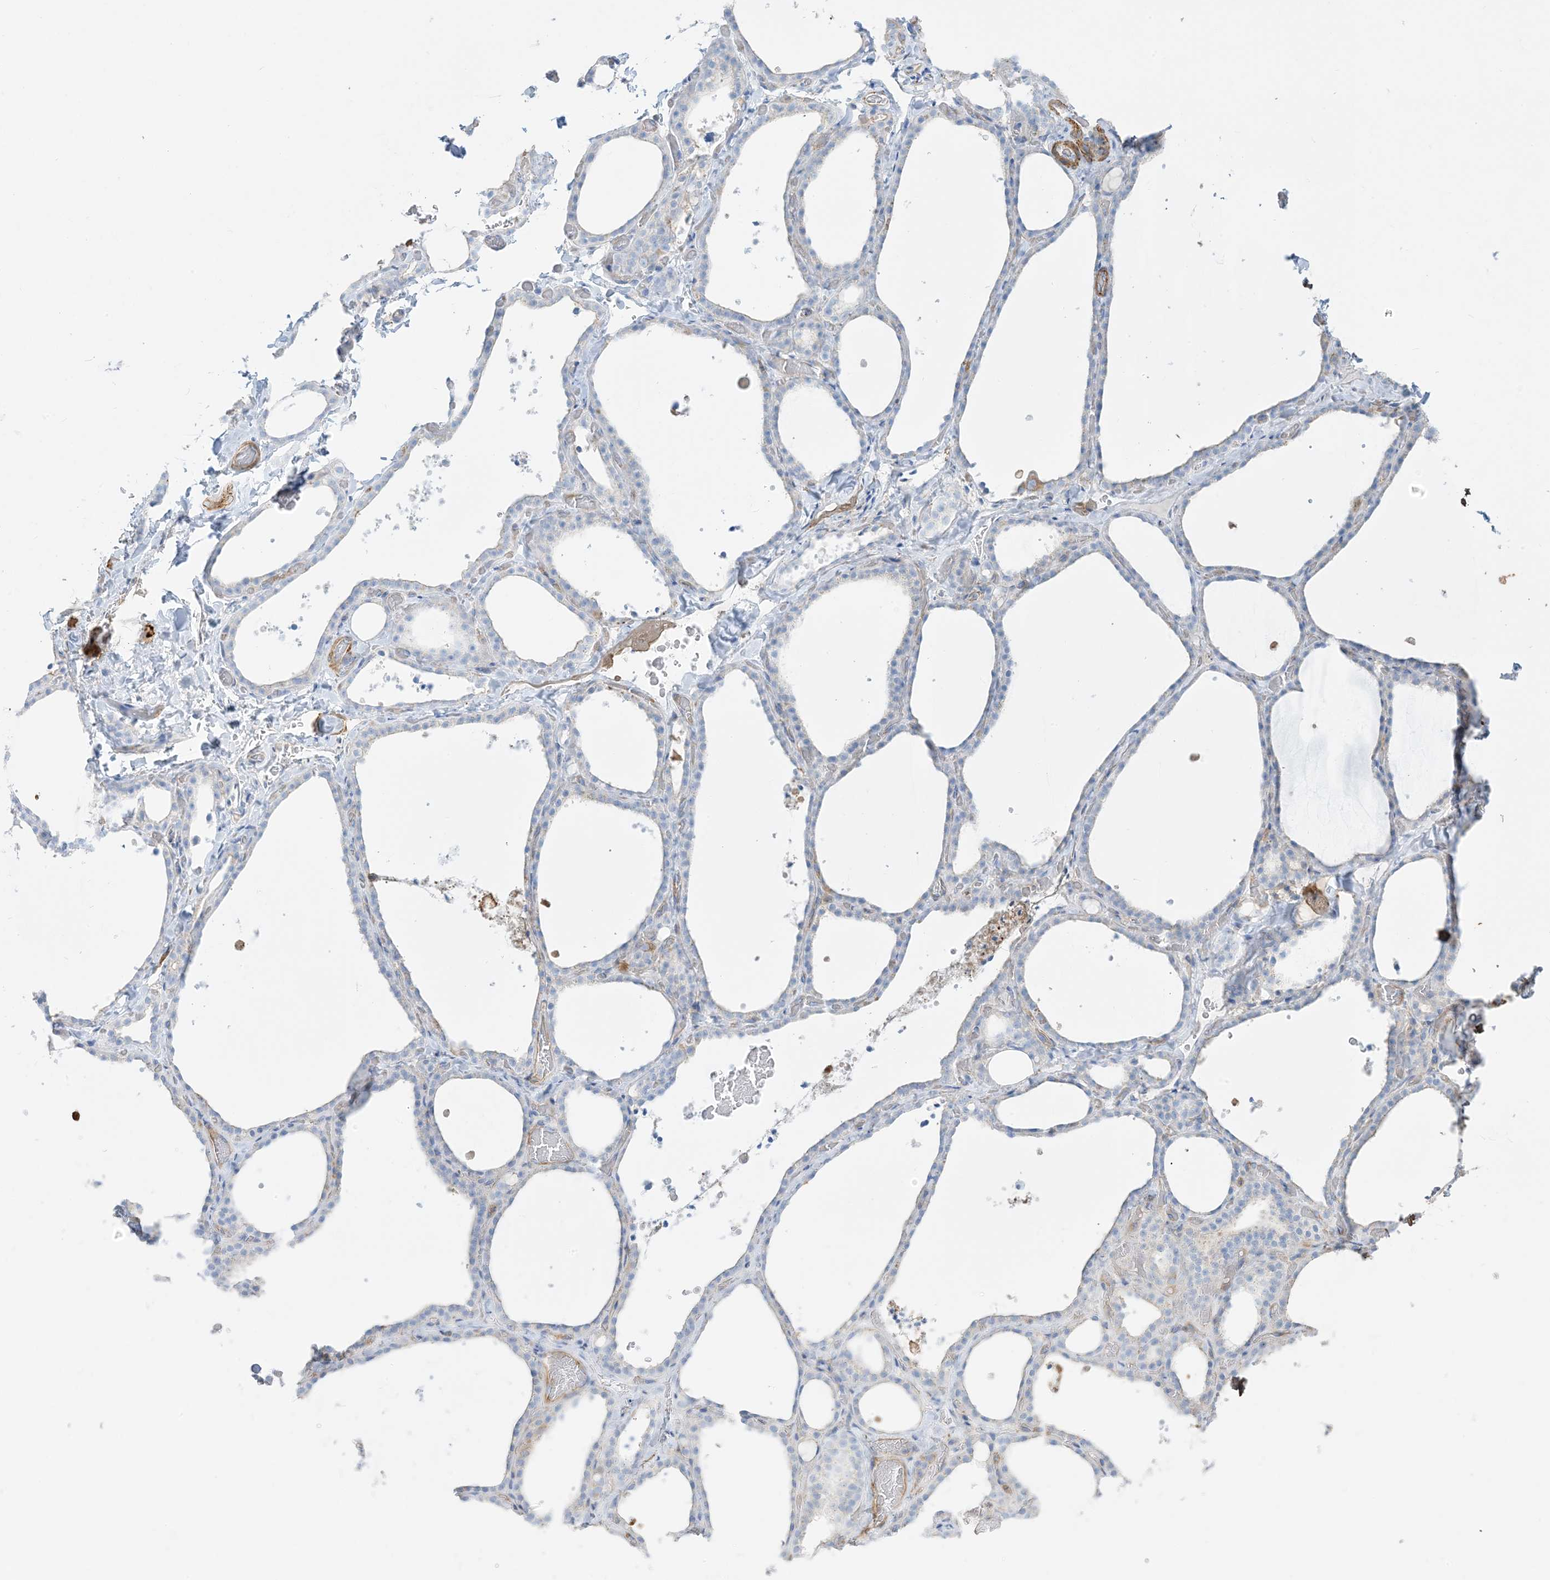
{"staining": {"intensity": "negative", "quantity": "none", "location": "none"}, "tissue": "thyroid gland", "cell_type": "Glandular cells", "image_type": "normal", "snomed": [{"axis": "morphology", "description": "Normal tissue, NOS"}, {"axis": "topography", "description": "Thyroid gland"}], "caption": "The photomicrograph demonstrates no staining of glandular cells in benign thyroid gland.", "gene": "GTF3C2", "patient": {"sex": "female", "age": 22}}